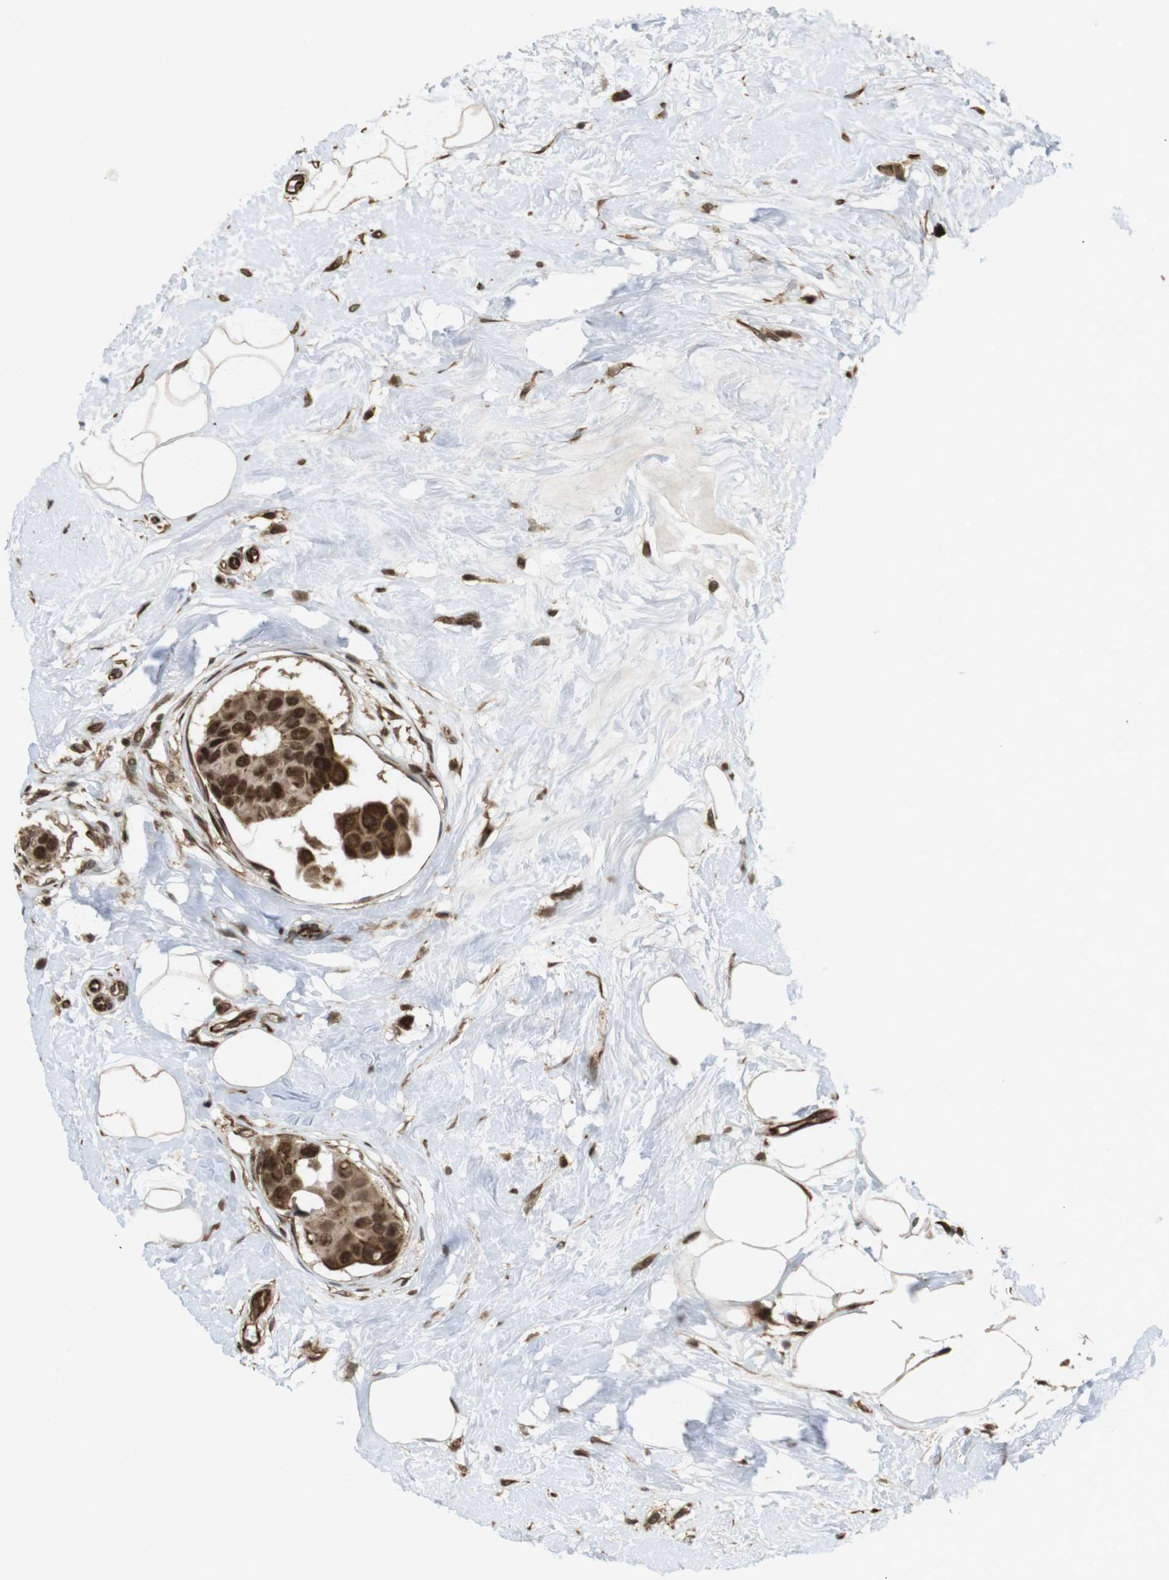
{"staining": {"intensity": "strong", "quantity": ">75%", "location": "cytoplasmic/membranous,nuclear"}, "tissue": "breast cancer", "cell_type": "Tumor cells", "image_type": "cancer", "snomed": [{"axis": "morphology", "description": "Normal tissue, NOS"}, {"axis": "morphology", "description": "Duct carcinoma"}, {"axis": "topography", "description": "Breast"}], "caption": "Breast intraductal carcinoma tissue shows strong cytoplasmic/membranous and nuclear staining in about >75% of tumor cells, visualized by immunohistochemistry. (DAB (3,3'-diaminobenzidine) IHC with brightfield microscopy, high magnification).", "gene": "SP2", "patient": {"sex": "female", "age": 39}}